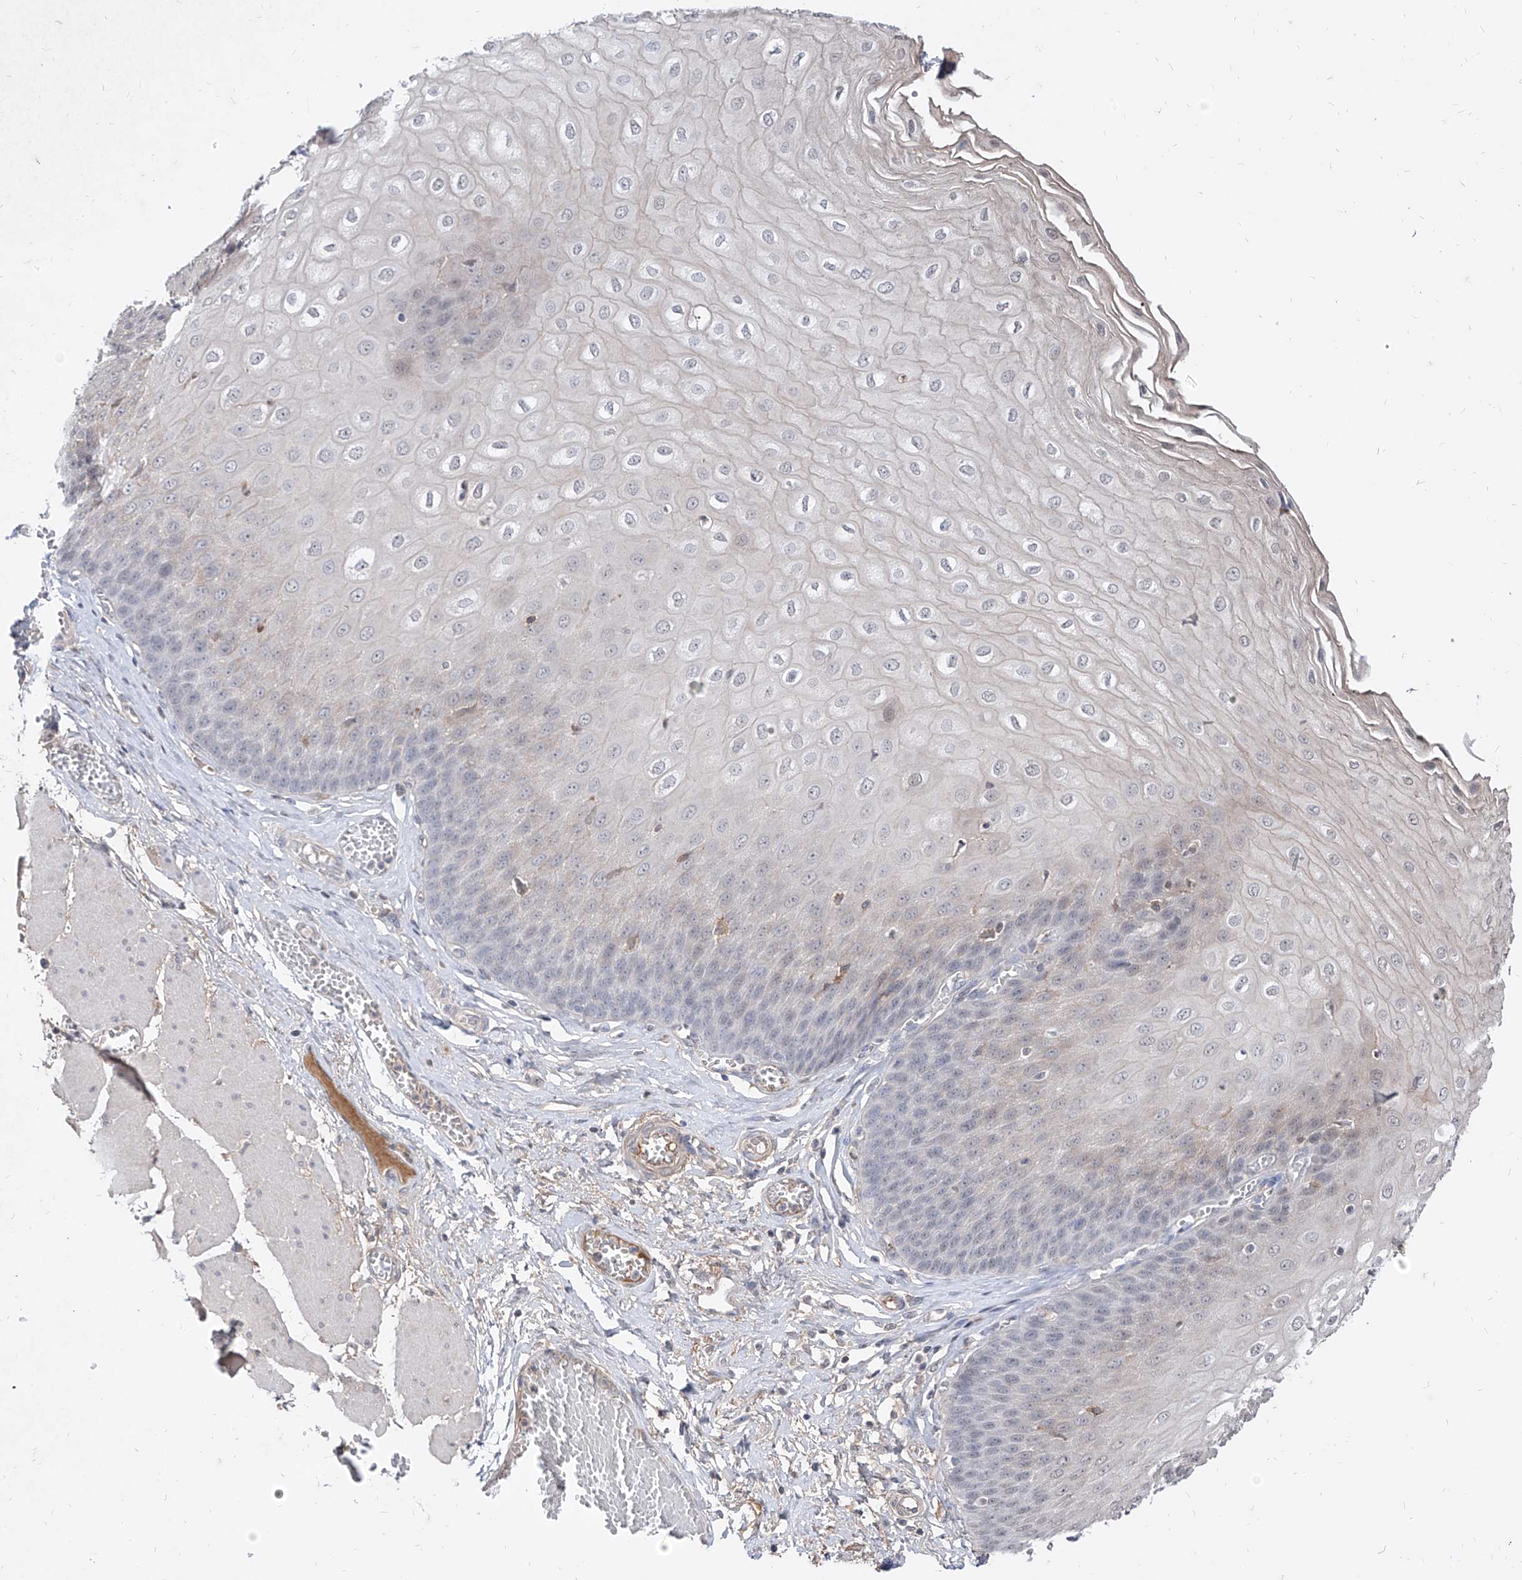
{"staining": {"intensity": "weak", "quantity": "<25%", "location": "cytoplasmic/membranous"}, "tissue": "esophagus", "cell_type": "Squamous epithelial cells", "image_type": "normal", "snomed": [{"axis": "morphology", "description": "Normal tissue, NOS"}, {"axis": "topography", "description": "Esophagus"}], "caption": "Immunohistochemical staining of benign human esophagus exhibits no significant positivity in squamous epithelial cells. (Stains: DAB immunohistochemistry with hematoxylin counter stain, Microscopy: brightfield microscopy at high magnification).", "gene": "C4A", "patient": {"sex": "male", "age": 60}}